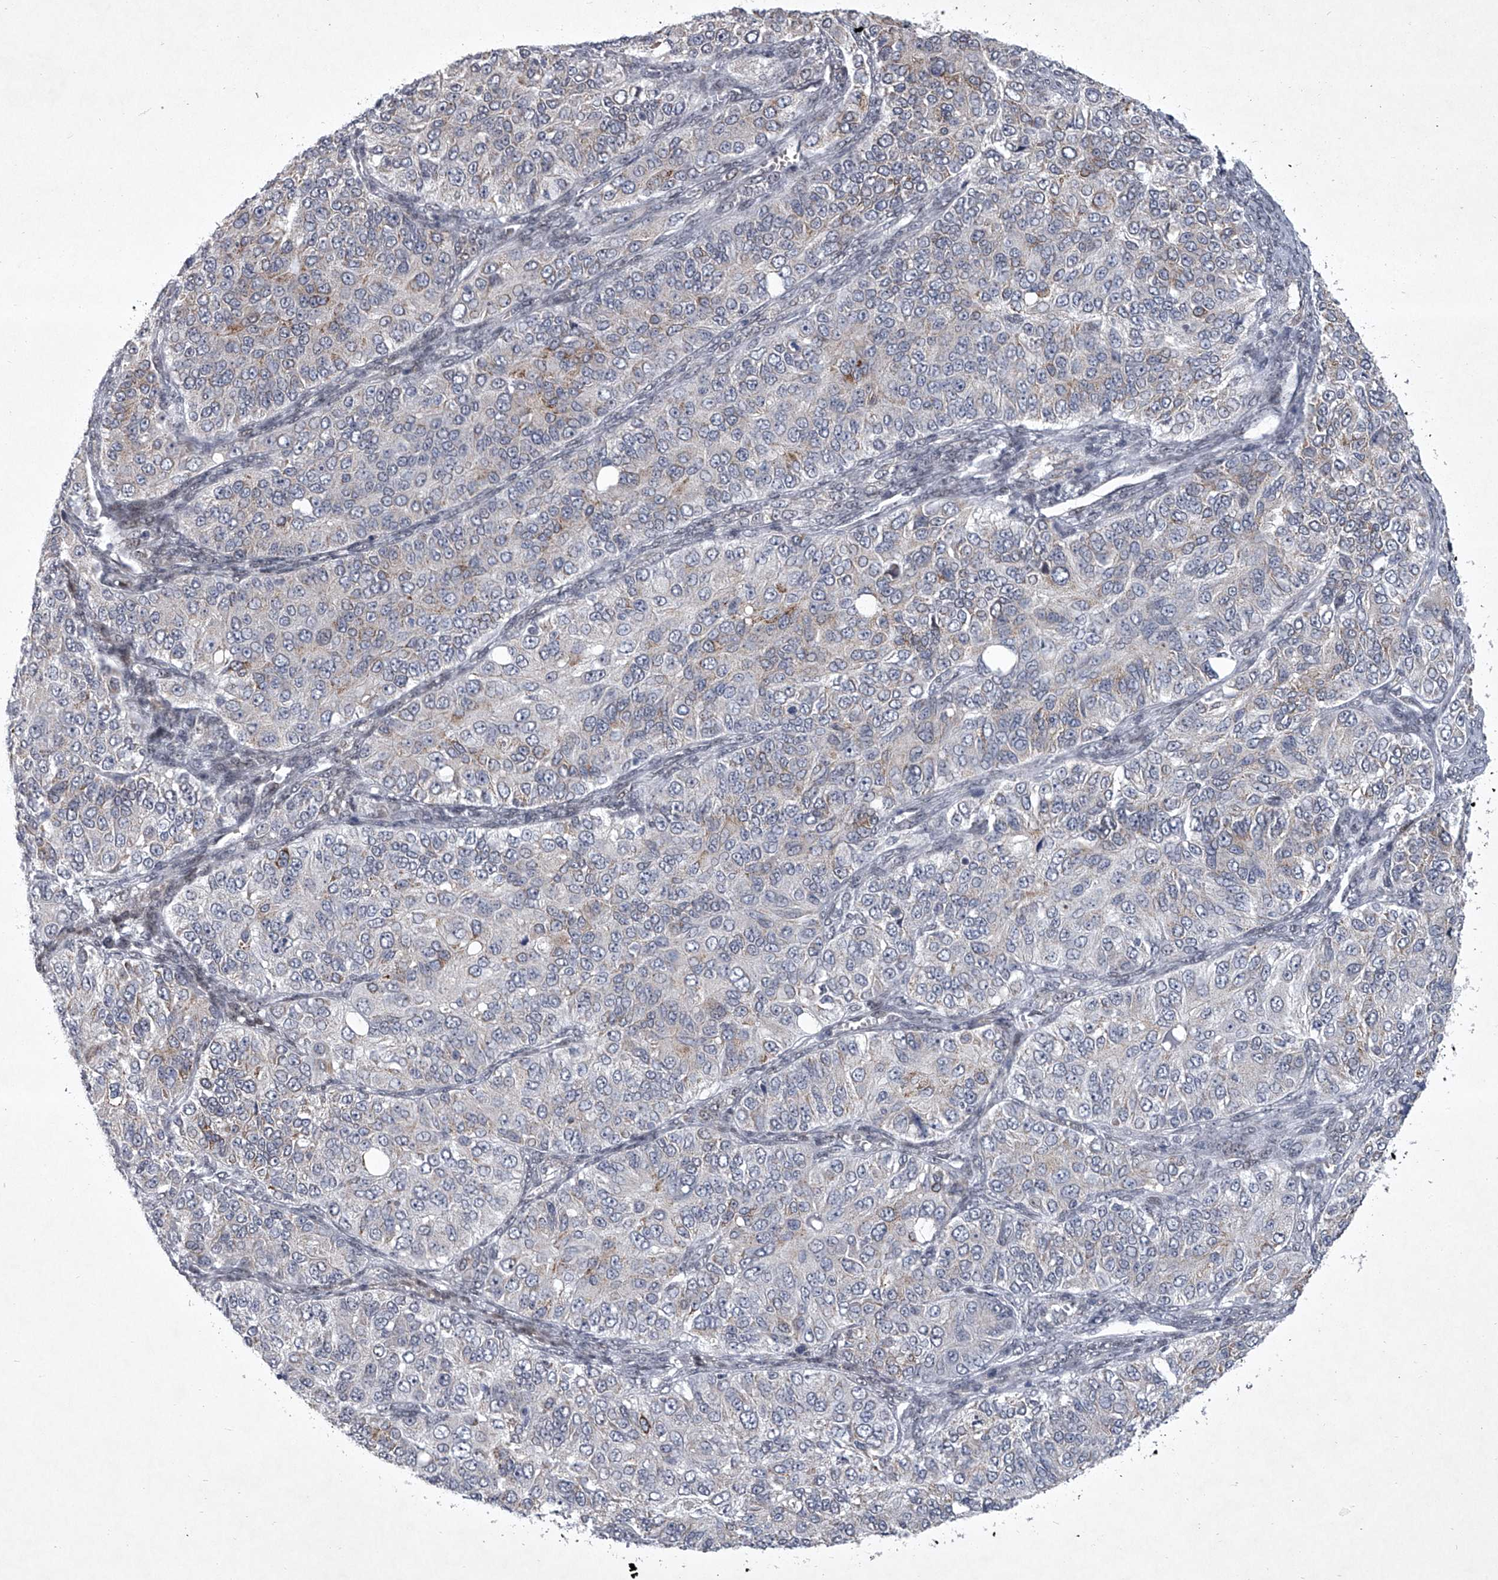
{"staining": {"intensity": "weak", "quantity": "<25%", "location": "cytoplasmic/membranous"}, "tissue": "ovarian cancer", "cell_type": "Tumor cells", "image_type": "cancer", "snomed": [{"axis": "morphology", "description": "Carcinoma, endometroid"}, {"axis": "topography", "description": "Ovary"}], "caption": "DAB (3,3'-diaminobenzidine) immunohistochemical staining of ovarian endometroid carcinoma shows no significant staining in tumor cells.", "gene": "MLLT1", "patient": {"sex": "female", "age": 51}}